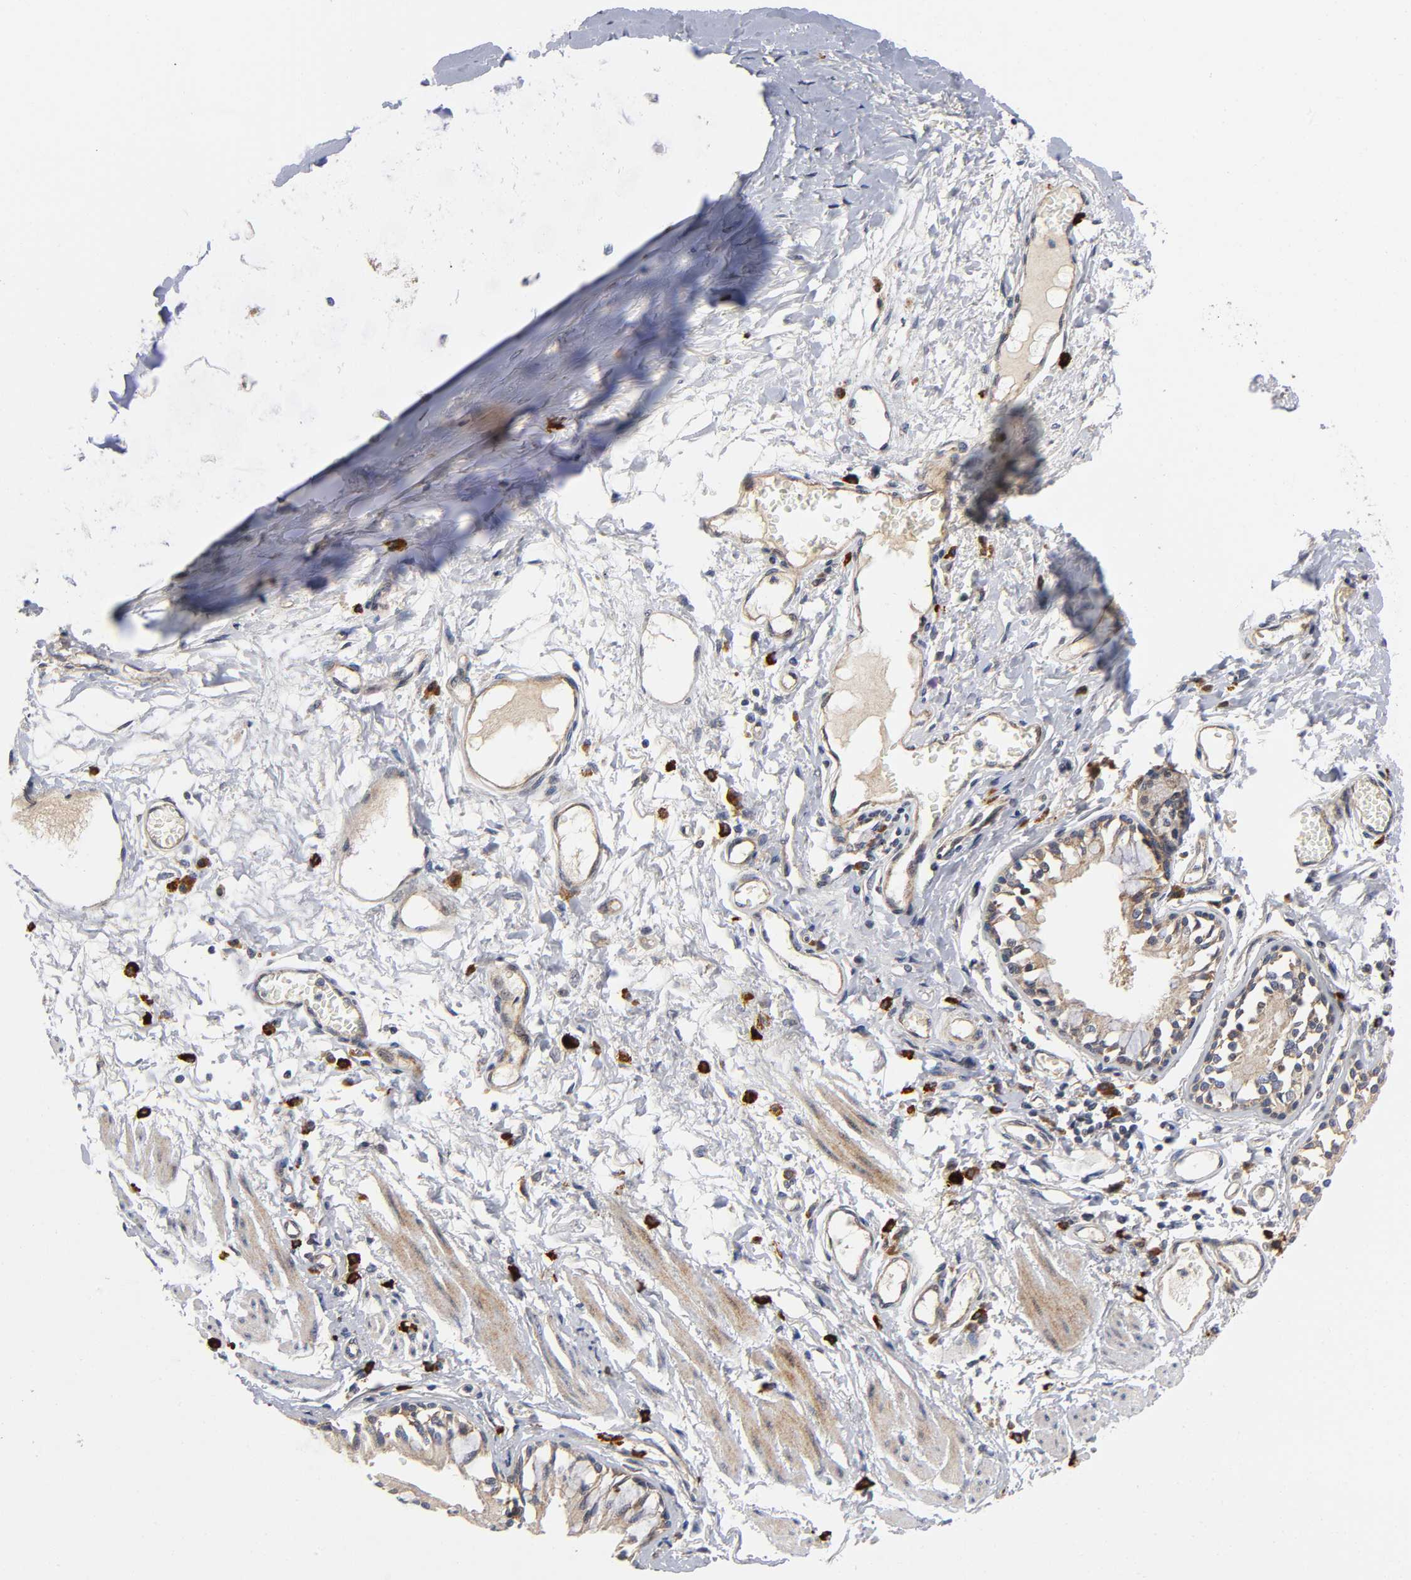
{"staining": {"intensity": "strong", "quantity": ">75%", "location": "cytoplasmic/membranous"}, "tissue": "bronchus", "cell_type": "Respiratory epithelial cells", "image_type": "normal", "snomed": [{"axis": "morphology", "description": "Normal tissue, NOS"}, {"axis": "topography", "description": "Bronchus"}, {"axis": "topography", "description": "Lung"}], "caption": "Bronchus stained with immunohistochemistry exhibits strong cytoplasmic/membranous expression in about >75% of respiratory epithelial cells. (IHC, brightfield microscopy, high magnification).", "gene": "EIF5", "patient": {"sex": "female", "age": 56}}